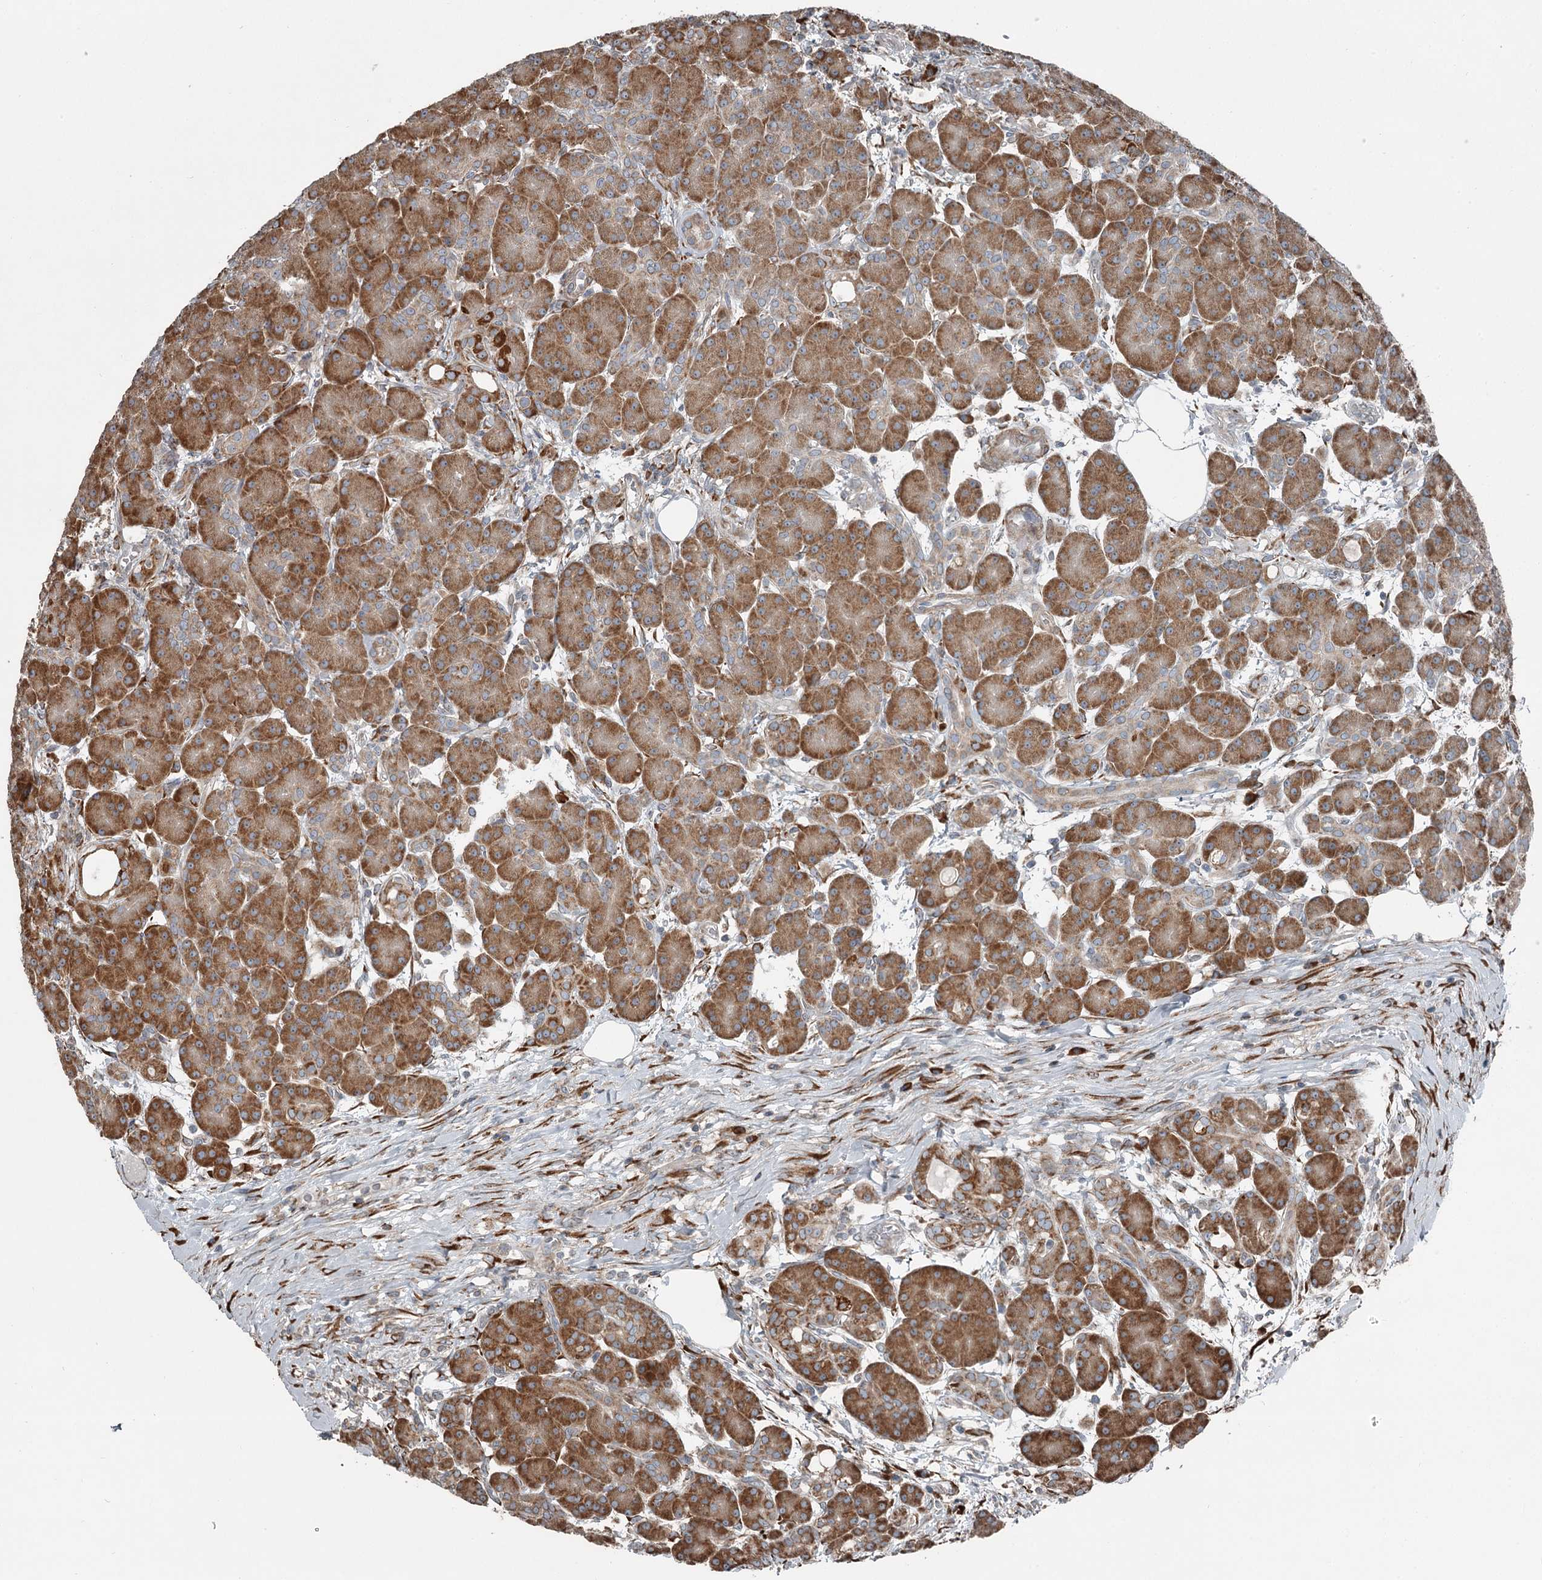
{"staining": {"intensity": "strong", "quantity": ">75%", "location": "cytoplasmic/membranous"}, "tissue": "pancreas", "cell_type": "Exocrine glandular cells", "image_type": "normal", "snomed": [{"axis": "morphology", "description": "Normal tissue, NOS"}, {"axis": "topography", "description": "Pancreas"}], "caption": "Protein positivity by immunohistochemistry reveals strong cytoplasmic/membranous positivity in approximately >75% of exocrine glandular cells in unremarkable pancreas. (DAB (3,3'-diaminobenzidine) IHC, brown staining for protein, blue staining for nuclei).", "gene": "RASSF8", "patient": {"sex": "male", "age": 63}}